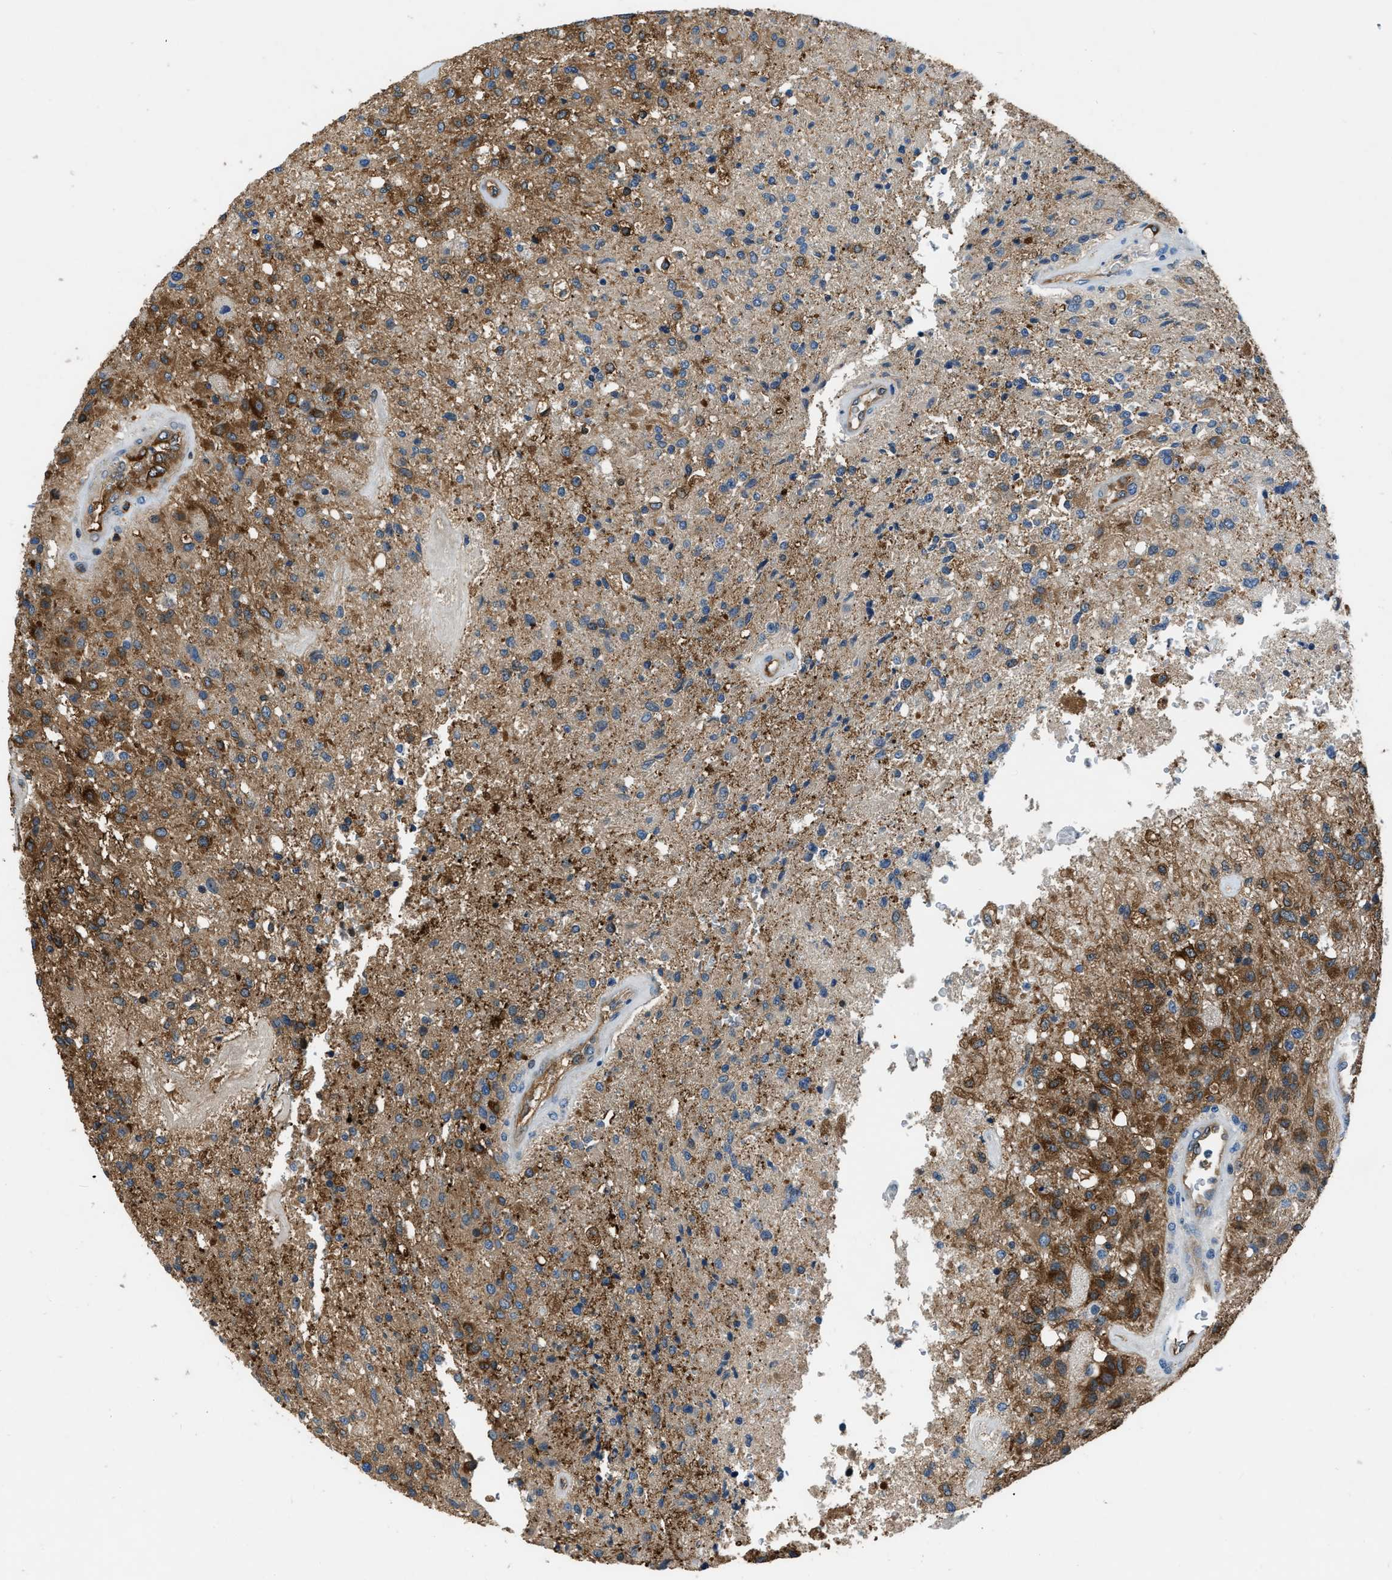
{"staining": {"intensity": "strong", "quantity": "<25%", "location": "cytoplasmic/membranous"}, "tissue": "glioma", "cell_type": "Tumor cells", "image_type": "cancer", "snomed": [{"axis": "morphology", "description": "Normal tissue, NOS"}, {"axis": "morphology", "description": "Glioma, malignant, High grade"}, {"axis": "topography", "description": "Cerebral cortex"}], "caption": "Human glioma stained with a protein marker exhibits strong staining in tumor cells.", "gene": "PFKP", "patient": {"sex": "male", "age": 77}}